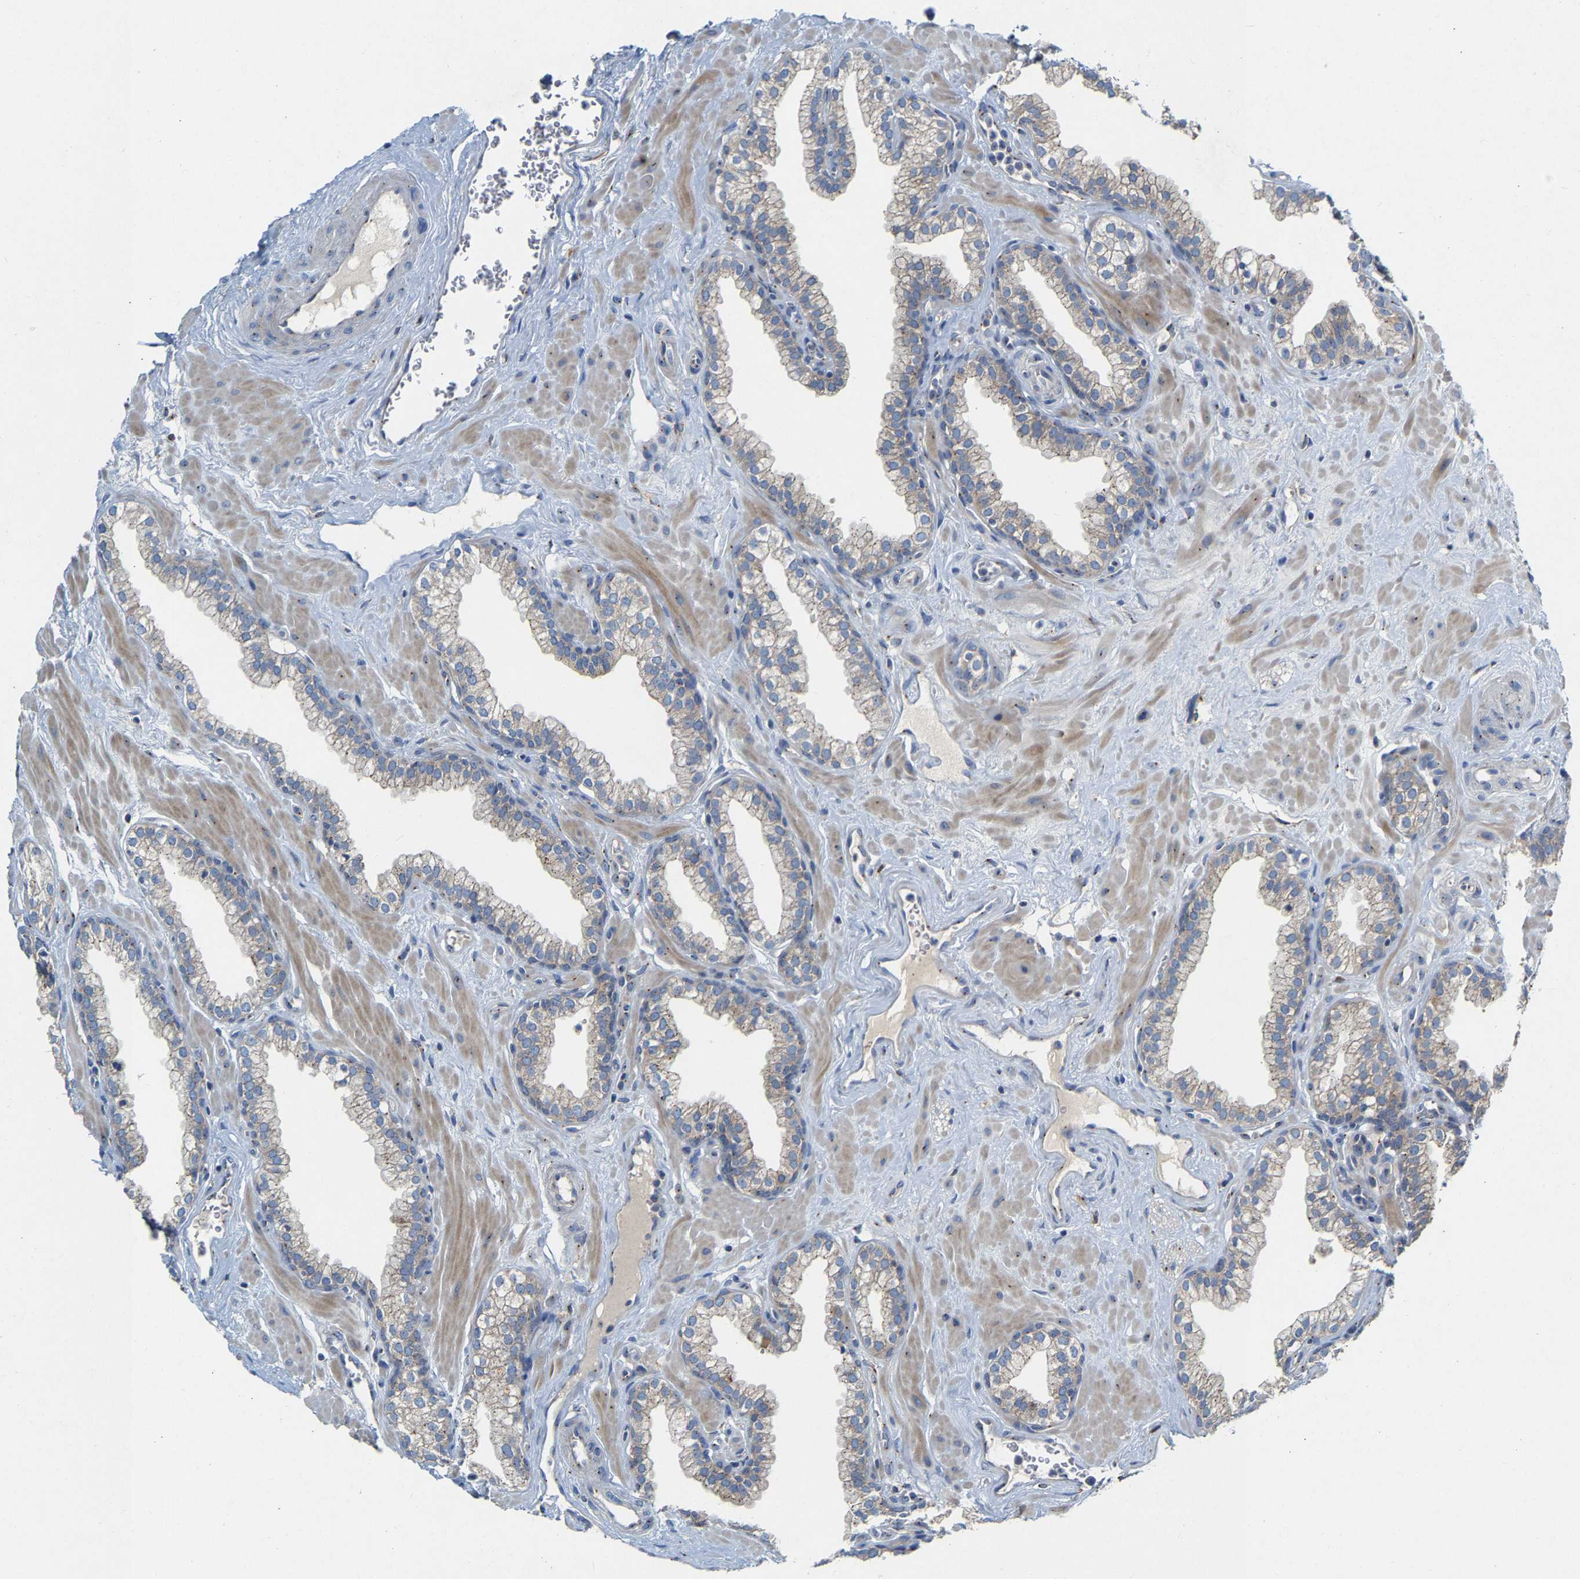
{"staining": {"intensity": "weak", "quantity": "<25%", "location": "cytoplasmic/membranous"}, "tissue": "prostate", "cell_type": "Glandular cells", "image_type": "normal", "snomed": [{"axis": "morphology", "description": "Normal tissue, NOS"}, {"axis": "morphology", "description": "Urothelial carcinoma, Low grade"}, {"axis": "topography", "description": "Urinary bladder"}, {"axis": "topography", "description": "Prostate"}], "caption": "This is an immunohistochemistry (IHC) histopathology image of unremarkable prostate. There is no positivity in glandular cells.", "gene": "PCNT", "patient": {"sex": "male", "age": 60}}